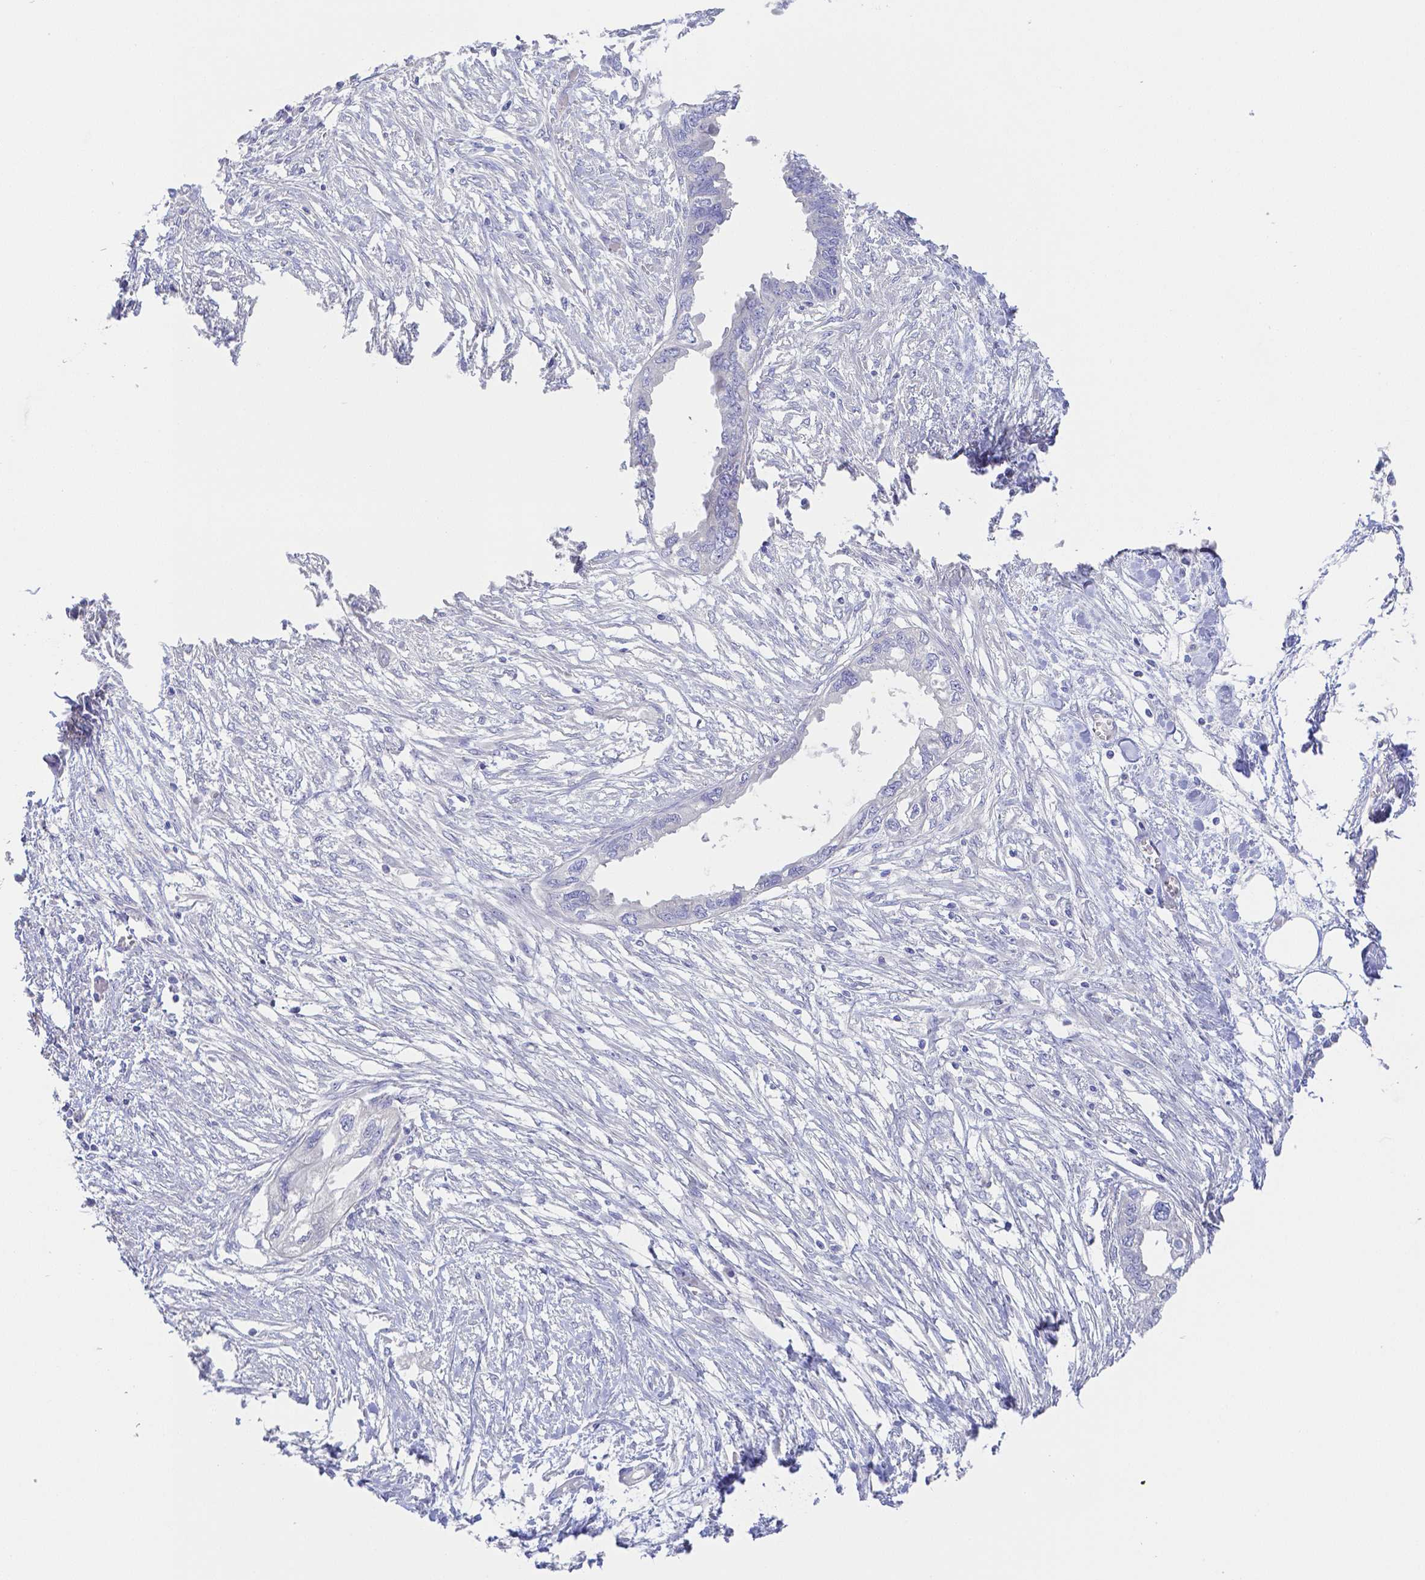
{"staining": {"intensity": "negative", "quantity": "none", "location": "none"}, "tissue": "endometrial cancer", "cell_type": "Tumor cells", "image_type": "cancer", "snomed": [{"axis": "morphology", "description": "Adenocarcinoma, NOS"}, {"axis": "morphology", "description": "Adenocarcinoma, metastatic, NOS"}, {"axis": "topography", "description": "Adipose tissue"}, {"axis": "topography", "description": "Endometrium"}], "caption": "DAB immunohistochemical staining of endometrial adenocarcinoma displays no significant positivity in tumor cells. (DAB immunohistochemistry (IHC) visualized using brightfield microscopy, high magnification).", "gene": "ZG16B", "patient": {"sex": "female", "age": 67}}